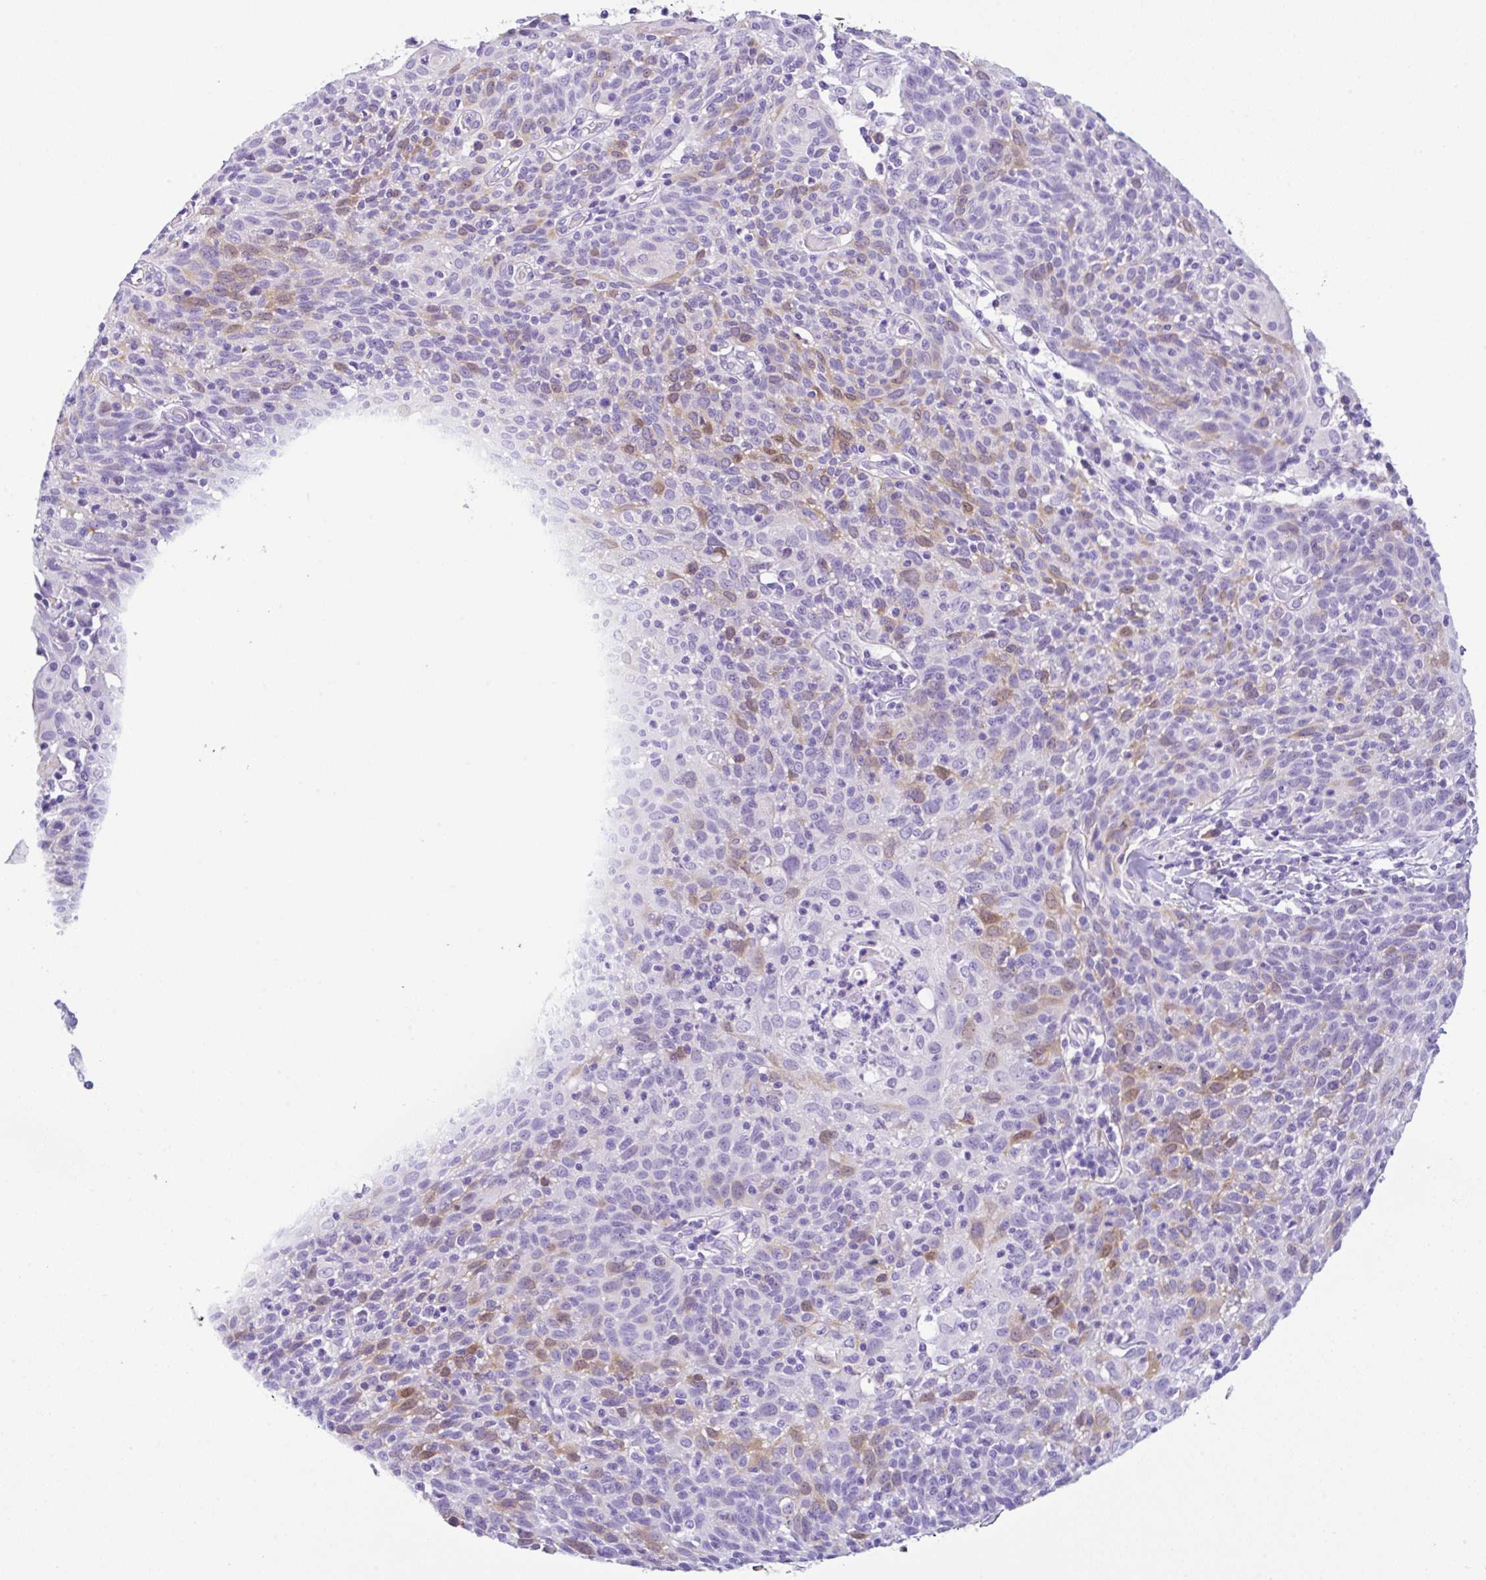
{"staining": {"intensity": "weak", "quantity": "<25%", "location": "nuclear"}, "tissue": "cervical cancer", "cell_type": "Tumor cells", "image_type": "cancer", "snomed": [{"axis": "morphology", "description": "Squamous cell carcinoma, NOS"}, {"axis": "topography", "description": "Cervix"}], "caption": "This is a image of IHC staining of cervical squamous cell carcinoma, which shows no staining in tumor cells.", "gene": "RRM2", "patient": {"sex": "female", "age": 52}}